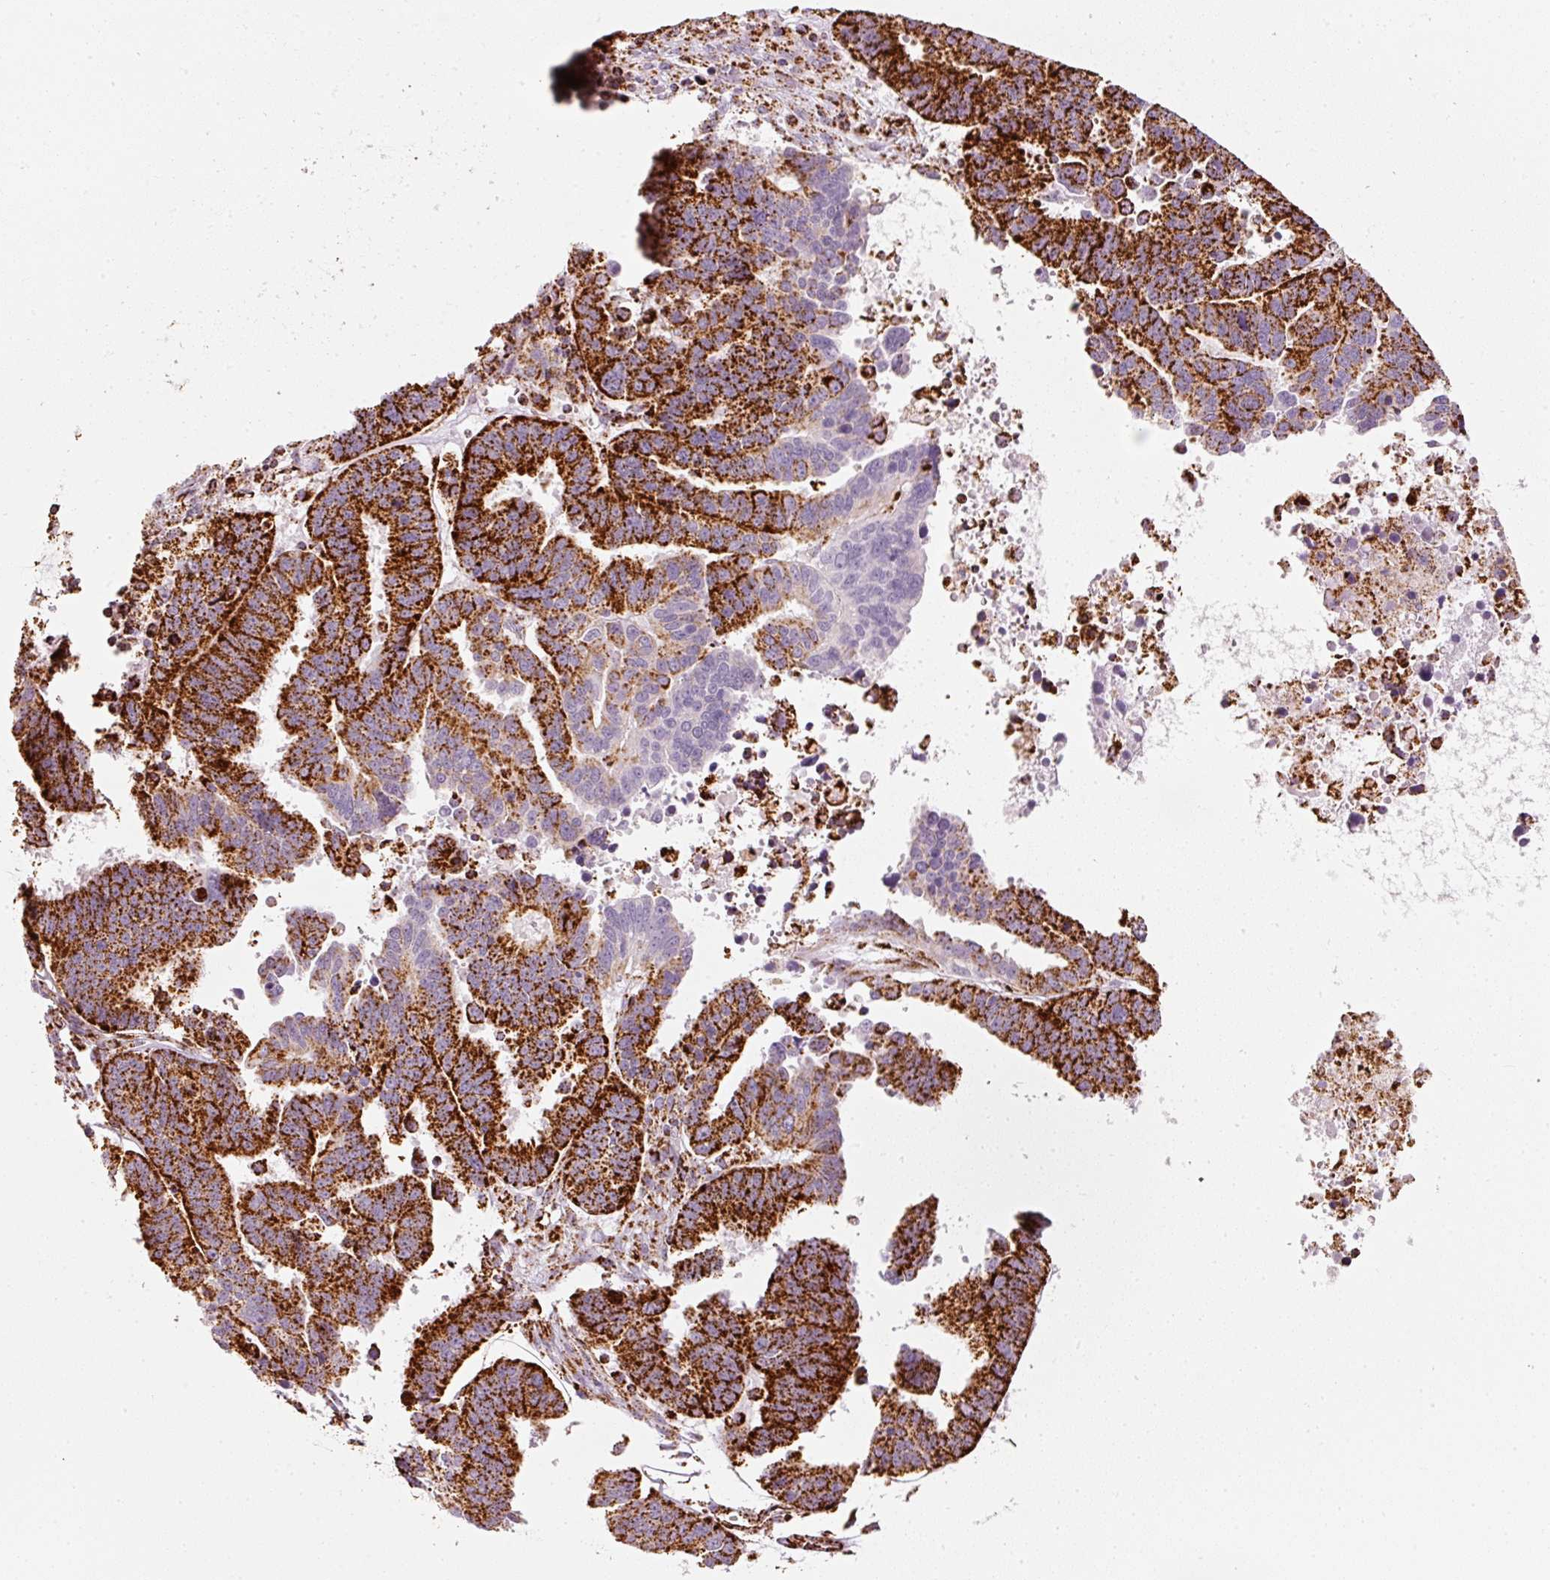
{"staining": {"intensity": "strong", "quantity": ">75%", "location": "cytoplasmic/membranous"}, "tissue": "ovarian cancer", "cell_type": "Tumor cells", "image_type": "cancer", "snomed": [{"axis": "morphology", "description": "Carcinoma, endometroid"}, {"axis": "morphology", "description": "Cystadenocarcinoma, serous, NOS"}, {"axis": "topography", "description": "Ovary"}], "caption": "Serous cystadenocarcinoma (ovarian) stained with a protein marker reveals strong staining in tumor cells.", "gene": "MT-CO2", "patient": {"sex": "female", "age": 45}}